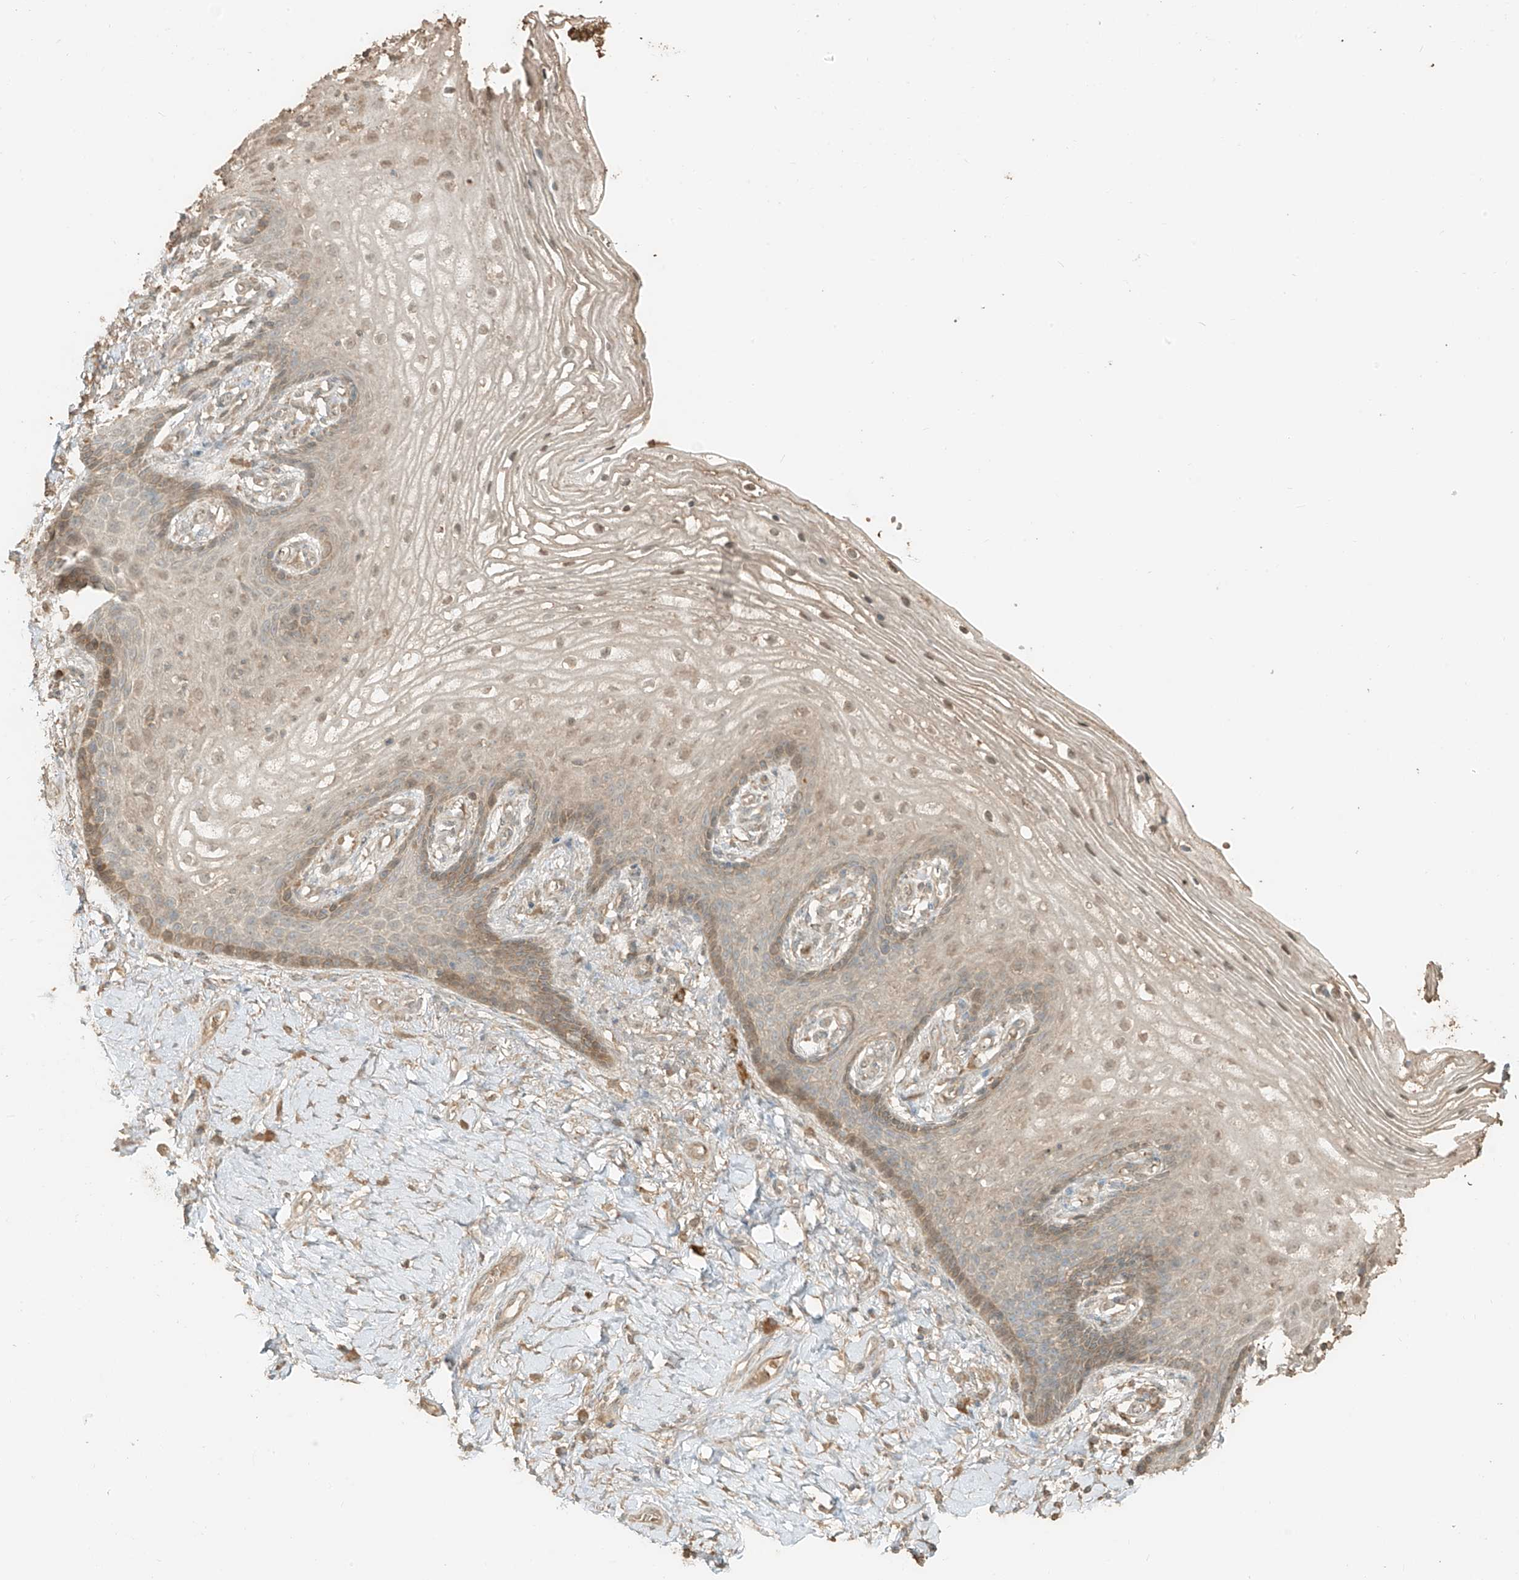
{"staining": {"intensity": "moderate", "quantity": "<25%", "location": "cytoplasmic/membranous,nuclear"}, "tissue": "vagina", "cell_type": "Squamous epithelial cells", "image_type": "normal", "snomed": [{"axis": "morphology", "description": "Normal tissue, NOS"}, {"axis": "topography", "description": "Vagina"}], "caption": "About <25% of squamous epithelial cells in benign human vagina show moderate cytoplasmic/membranous,nuclear protein positivity as visualized by brown immunohistochemical staining.", "gene": "RFTN2", "patient": {"sex": "female", "age": 60}}